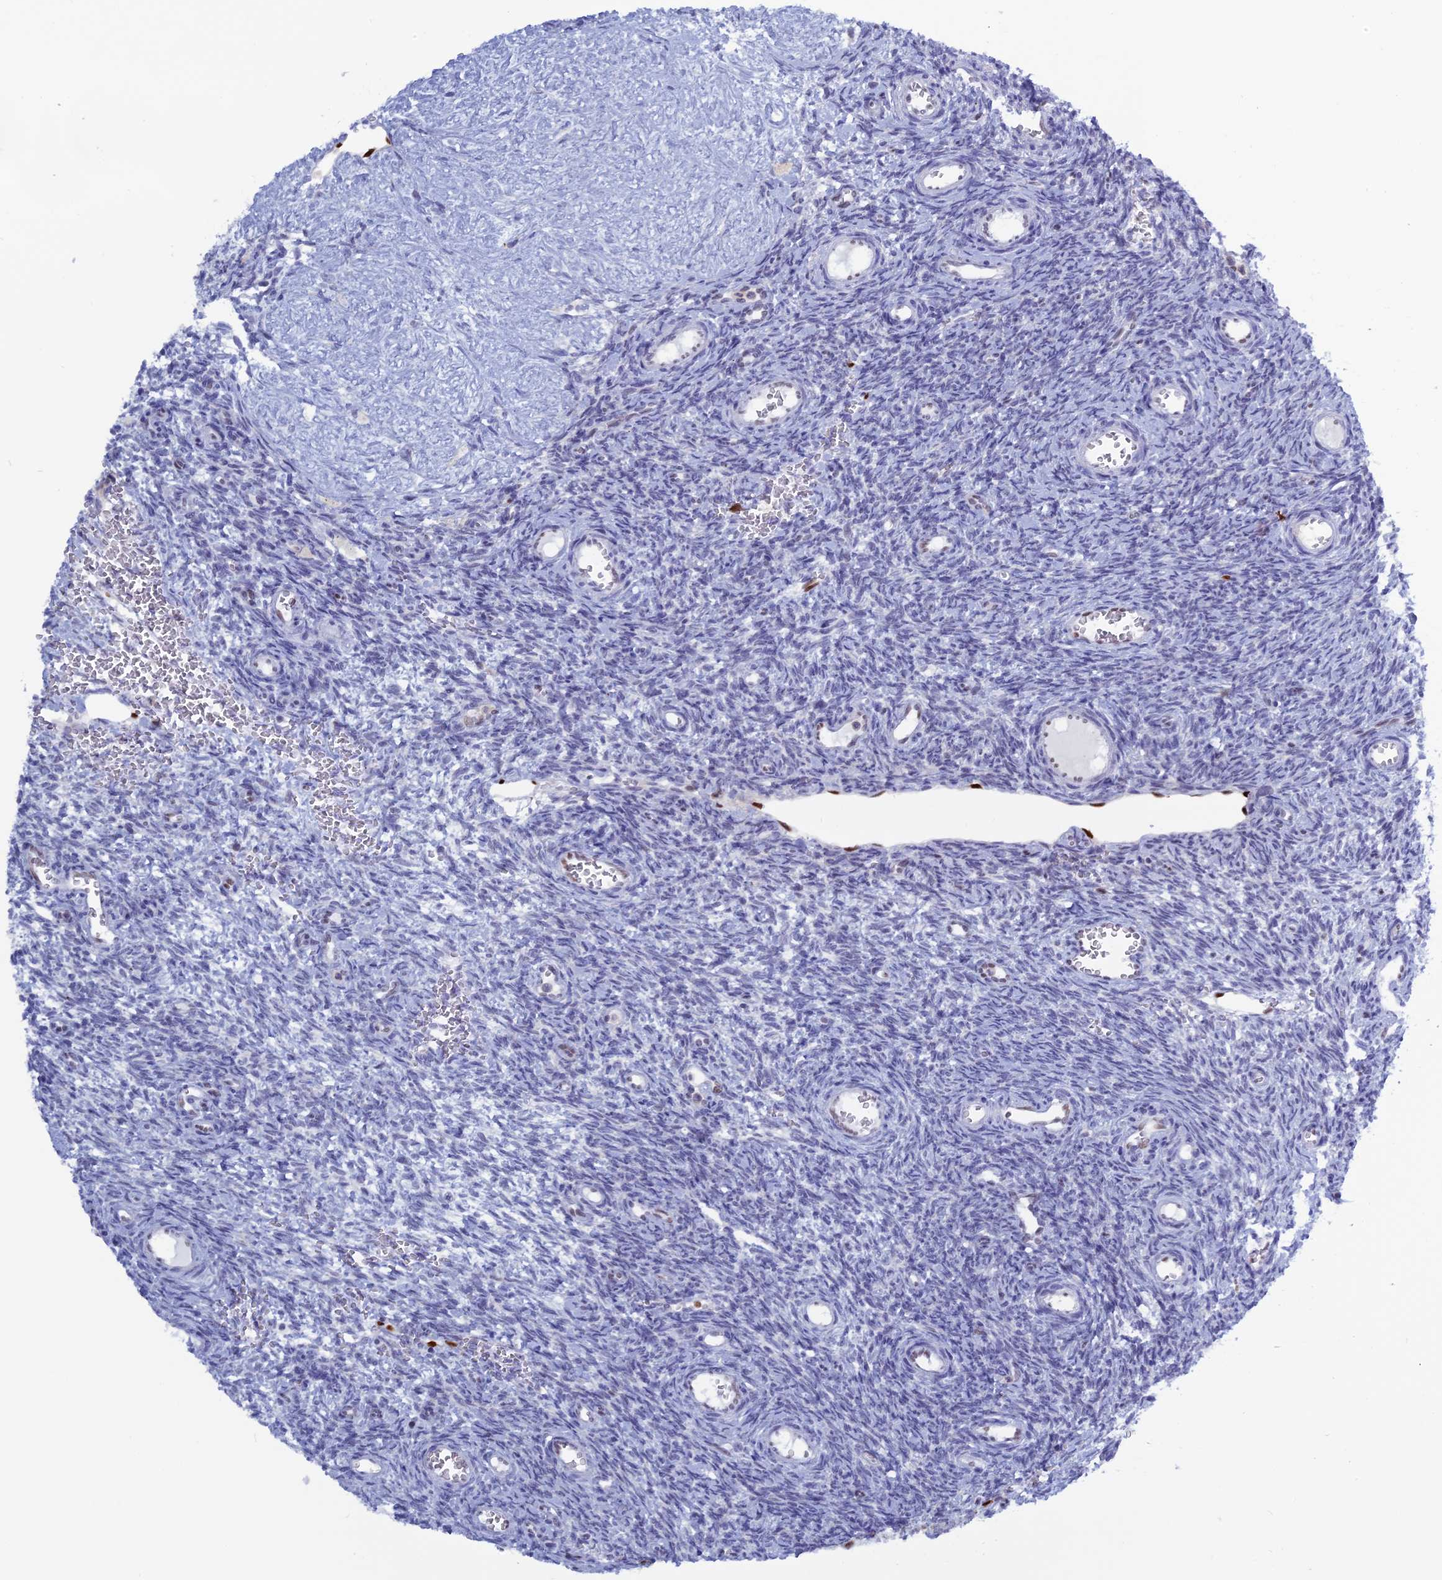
{"staining": {"intensity": "moderate", "quantity": ">75%", "location": "nuclear"}, "tissue": "ovary", "cell_type": "Follicle cells", "image_type": "normal", "snomed": [{"axis": "morphology", "description": "Normal tissue, NOS"}, {"axis": "topography", "description": "Ovary"}], "caption": "High-power microscopy captured an immunohistochemistry (IHC) photomicrograph of unremarkable ovary, revealing moderate nuclear expression in about >75% of follicle cells. Using DAB (3,3'-diaminobenzidine) (brown) and hematoxylin (blue) stains, captured at high magnification using brightfield microscopy.", "gene": "NOL4L", "patient": {"sex": "female", "age": 39}}